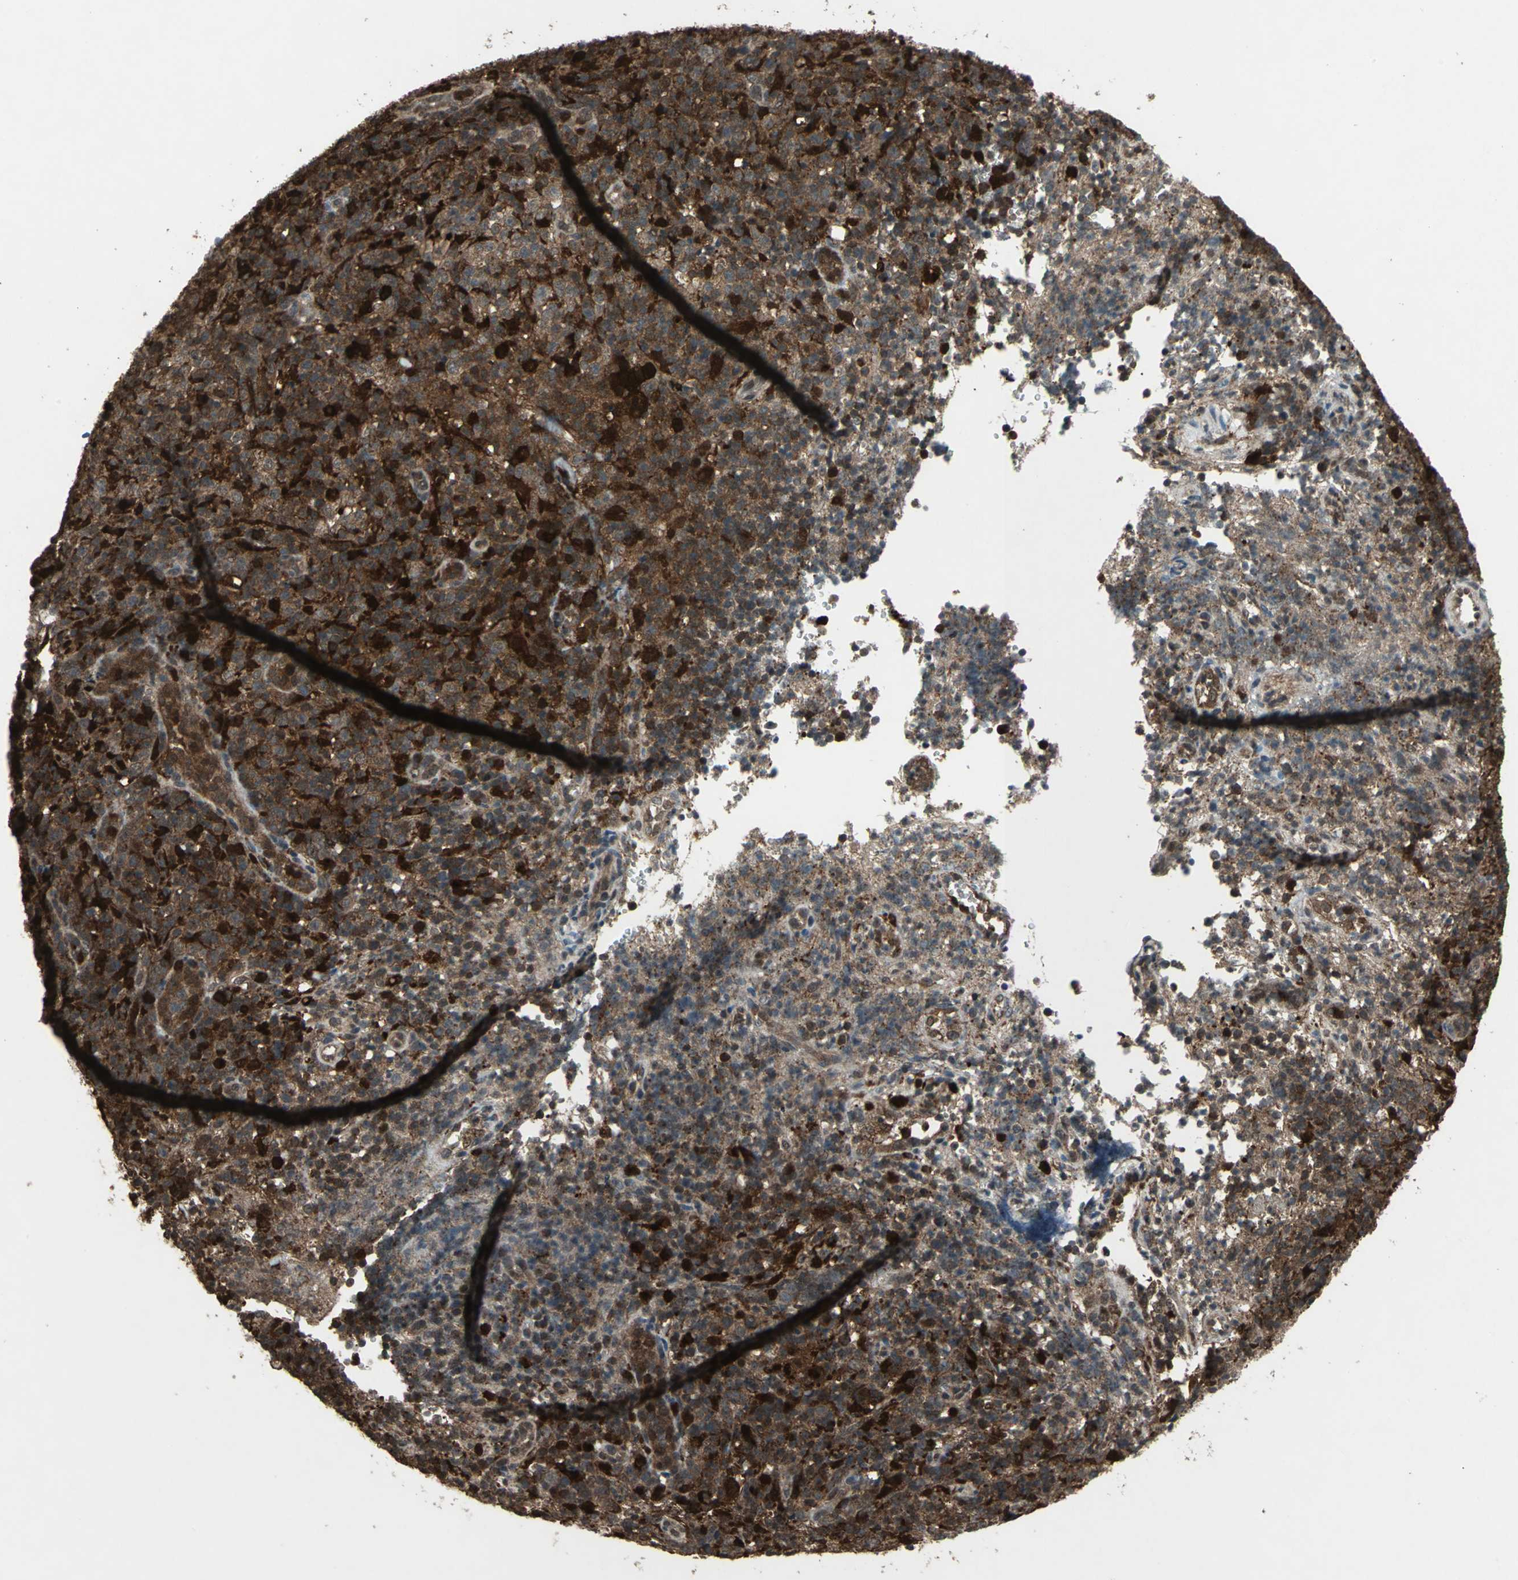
{"staining": {"intensity": "strong", "quantity": ">75%", "location": "cytoplasmic/membranous,nuclear"}, "tissue": "lymphoma", "cell_type": "Tumor cells", "image_type": "cancer", "snomed": [{"axis": "morphology", "description": "Malignant lymphoma, non-Hodgkin's type, High grade"}, {"axis": "topography", "description": "Lymph node"}], "caption": "Brown immunohistochemical staining in human high-grade malignant lymphoma, non-Hodgkin's type exhibits strong cytoplasmic/membranous and nuclear positivity in approximately >75% of tumor cells. The protein is shown in brown color, while the nuclei are stained blue.", "gene": "PYCARD", "patient": {"sex": "female", "age": 76}}